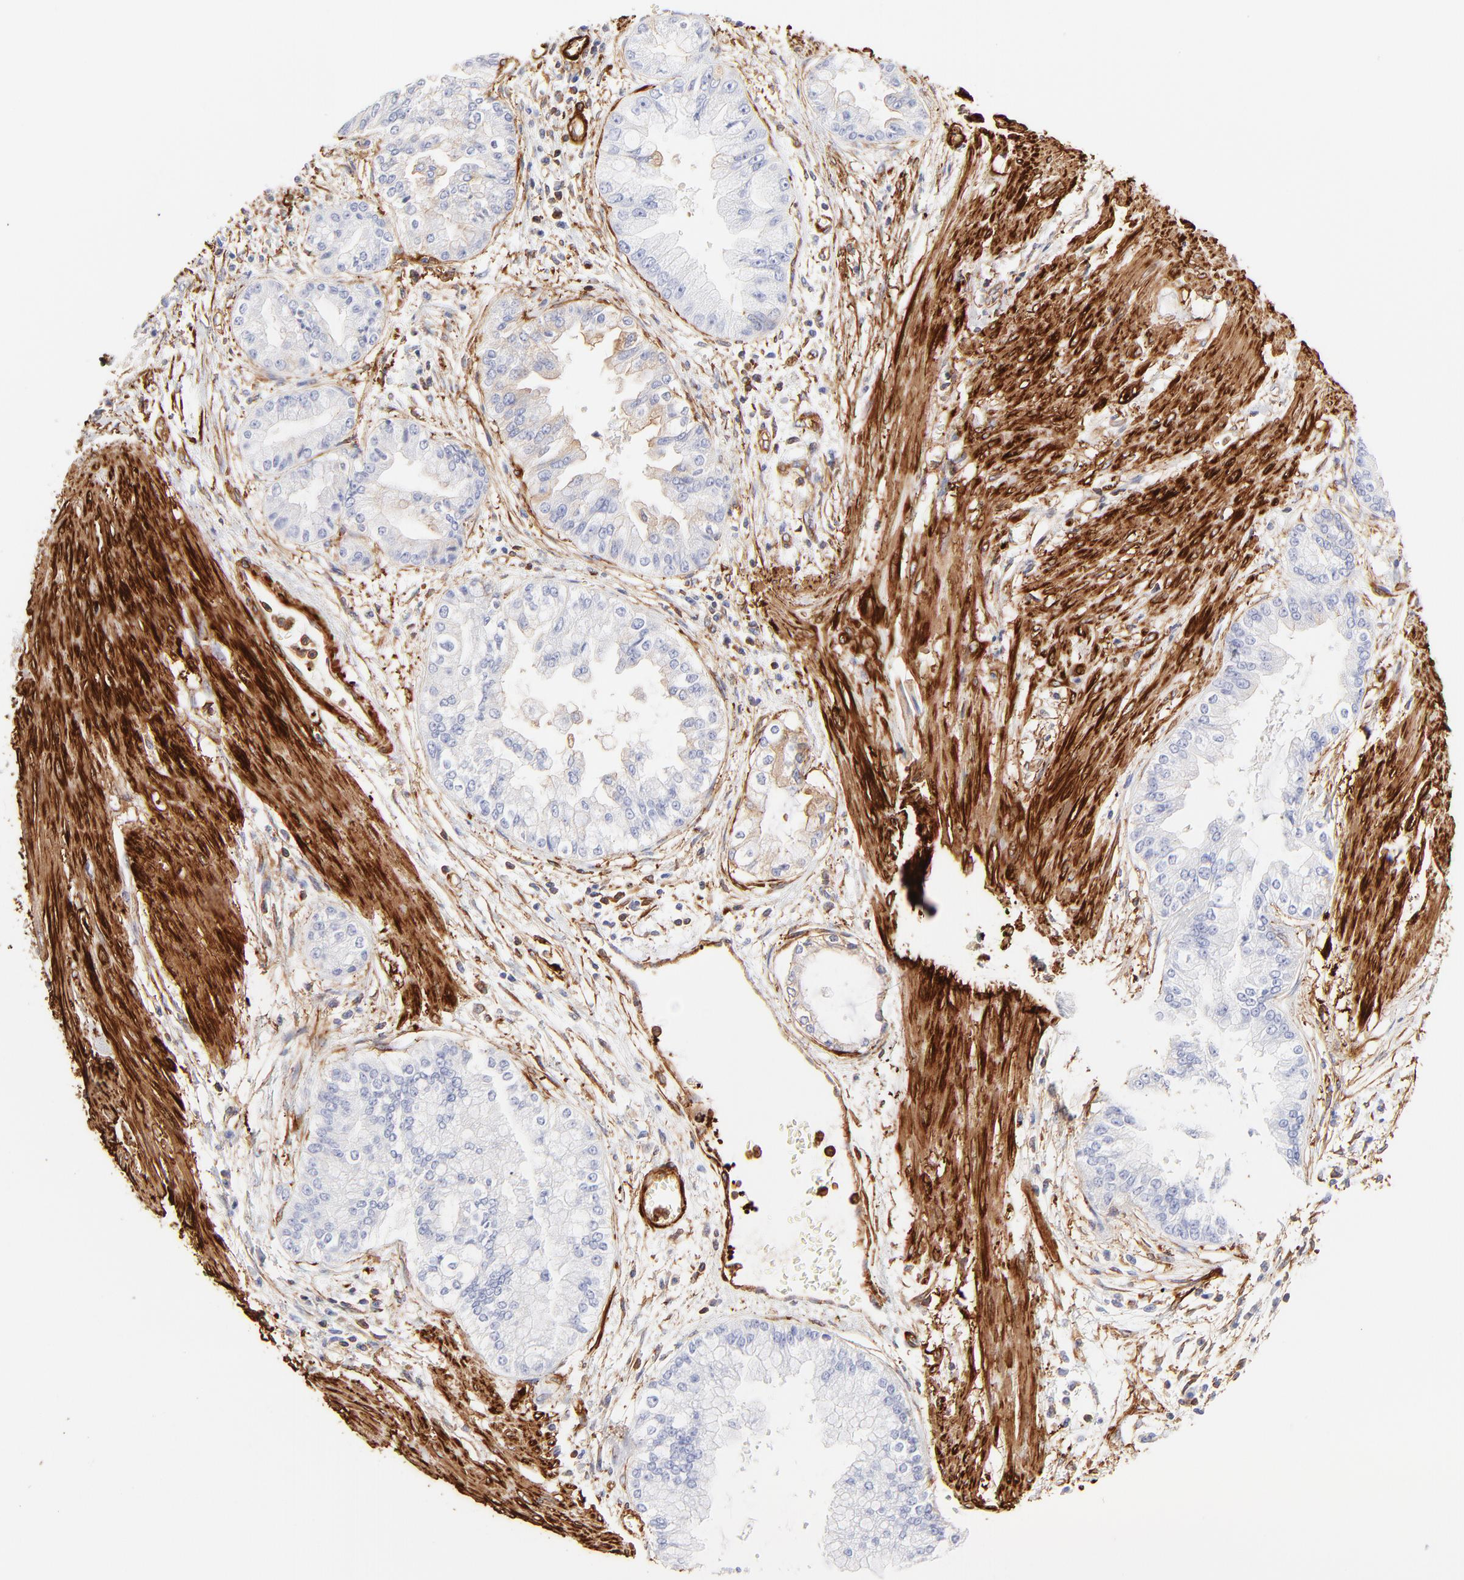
{"staining": {"intensity": "weak", "quantity": "<25%", "location": "cytoplasmic/membranous"}, "tissue": "liver cancer", "cell_type": "Tumor cells", "image_type": "cancer", "snomed": [{"axis": "morphology", "description": "Cholangiocarcinoma"}, {"axis": "topography", "description": "Liver"}], "caption": "Tumor cells show no significant staining in liver cancer. (DAB IHC visualized using brightfield microscopy, high magnification).", "gene": "FLNA", "patient": {"sex": "female", "age": 79}}